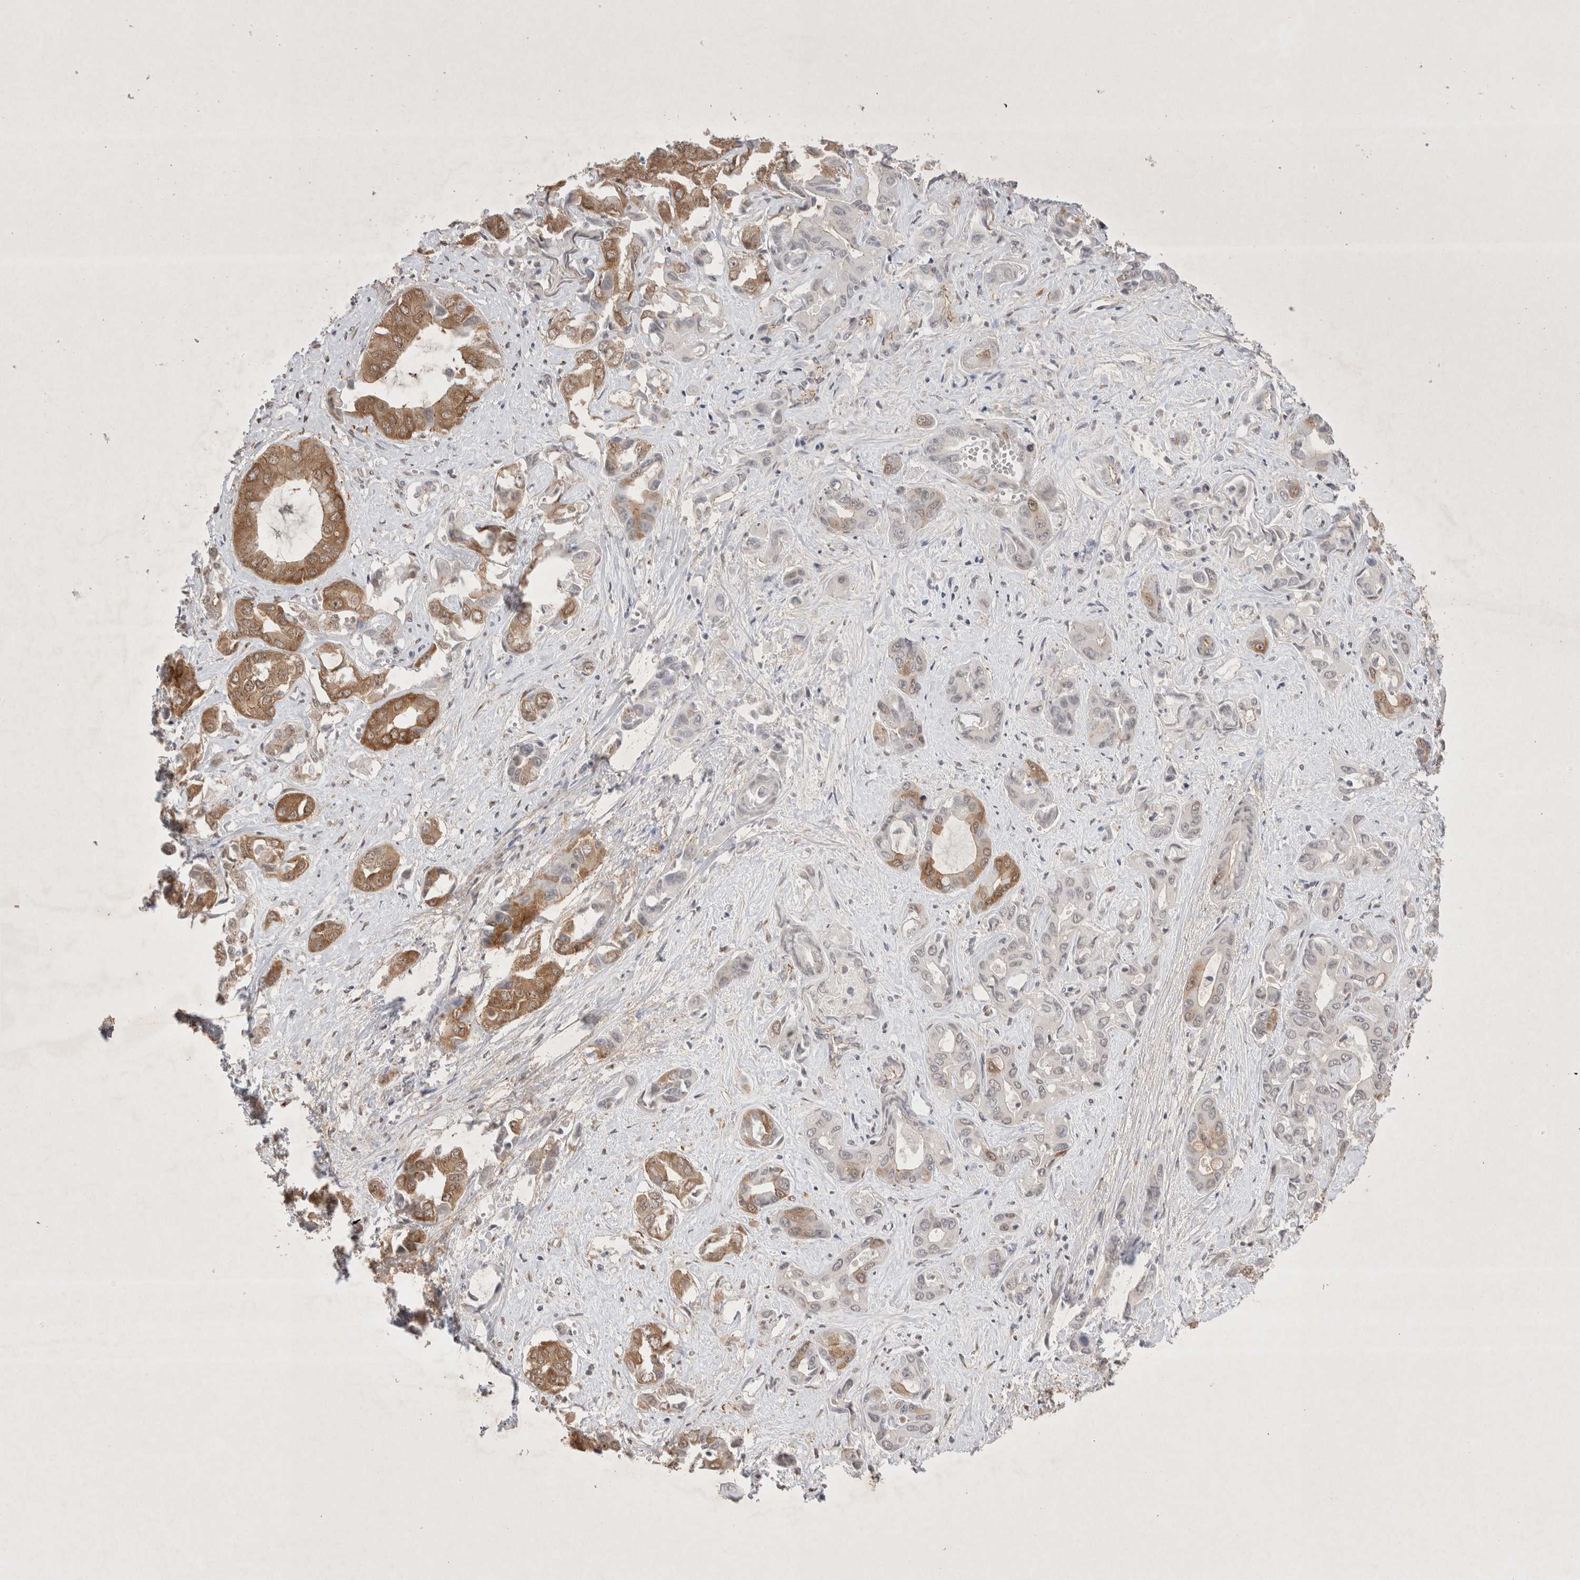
{"staining": {"intensity": "moderate", "quantity": ">75%", "location": "cytoplasmic/membranous"}, "tissue": "liver cancer", "cell_type": "Tumor cells", "image_type": "cancer", "snomed": [{"axis": "morphology", "description": "Cholangiocarcinoma"}, {"axis": "topography", "description": "Liver"}], "caption": "DAB (3,3'-diaminobenzidine) immunohistochemical staining of human cholangiocarcinoma (liver) displays moderate cytoplasmic/membranous protein expression in approximately >75% of tumor cells. (Brightfield microscopy of DAB IHC at high magnification).", "gene": "WIPF2", "patient": {"sex": "female", "age": 52}}